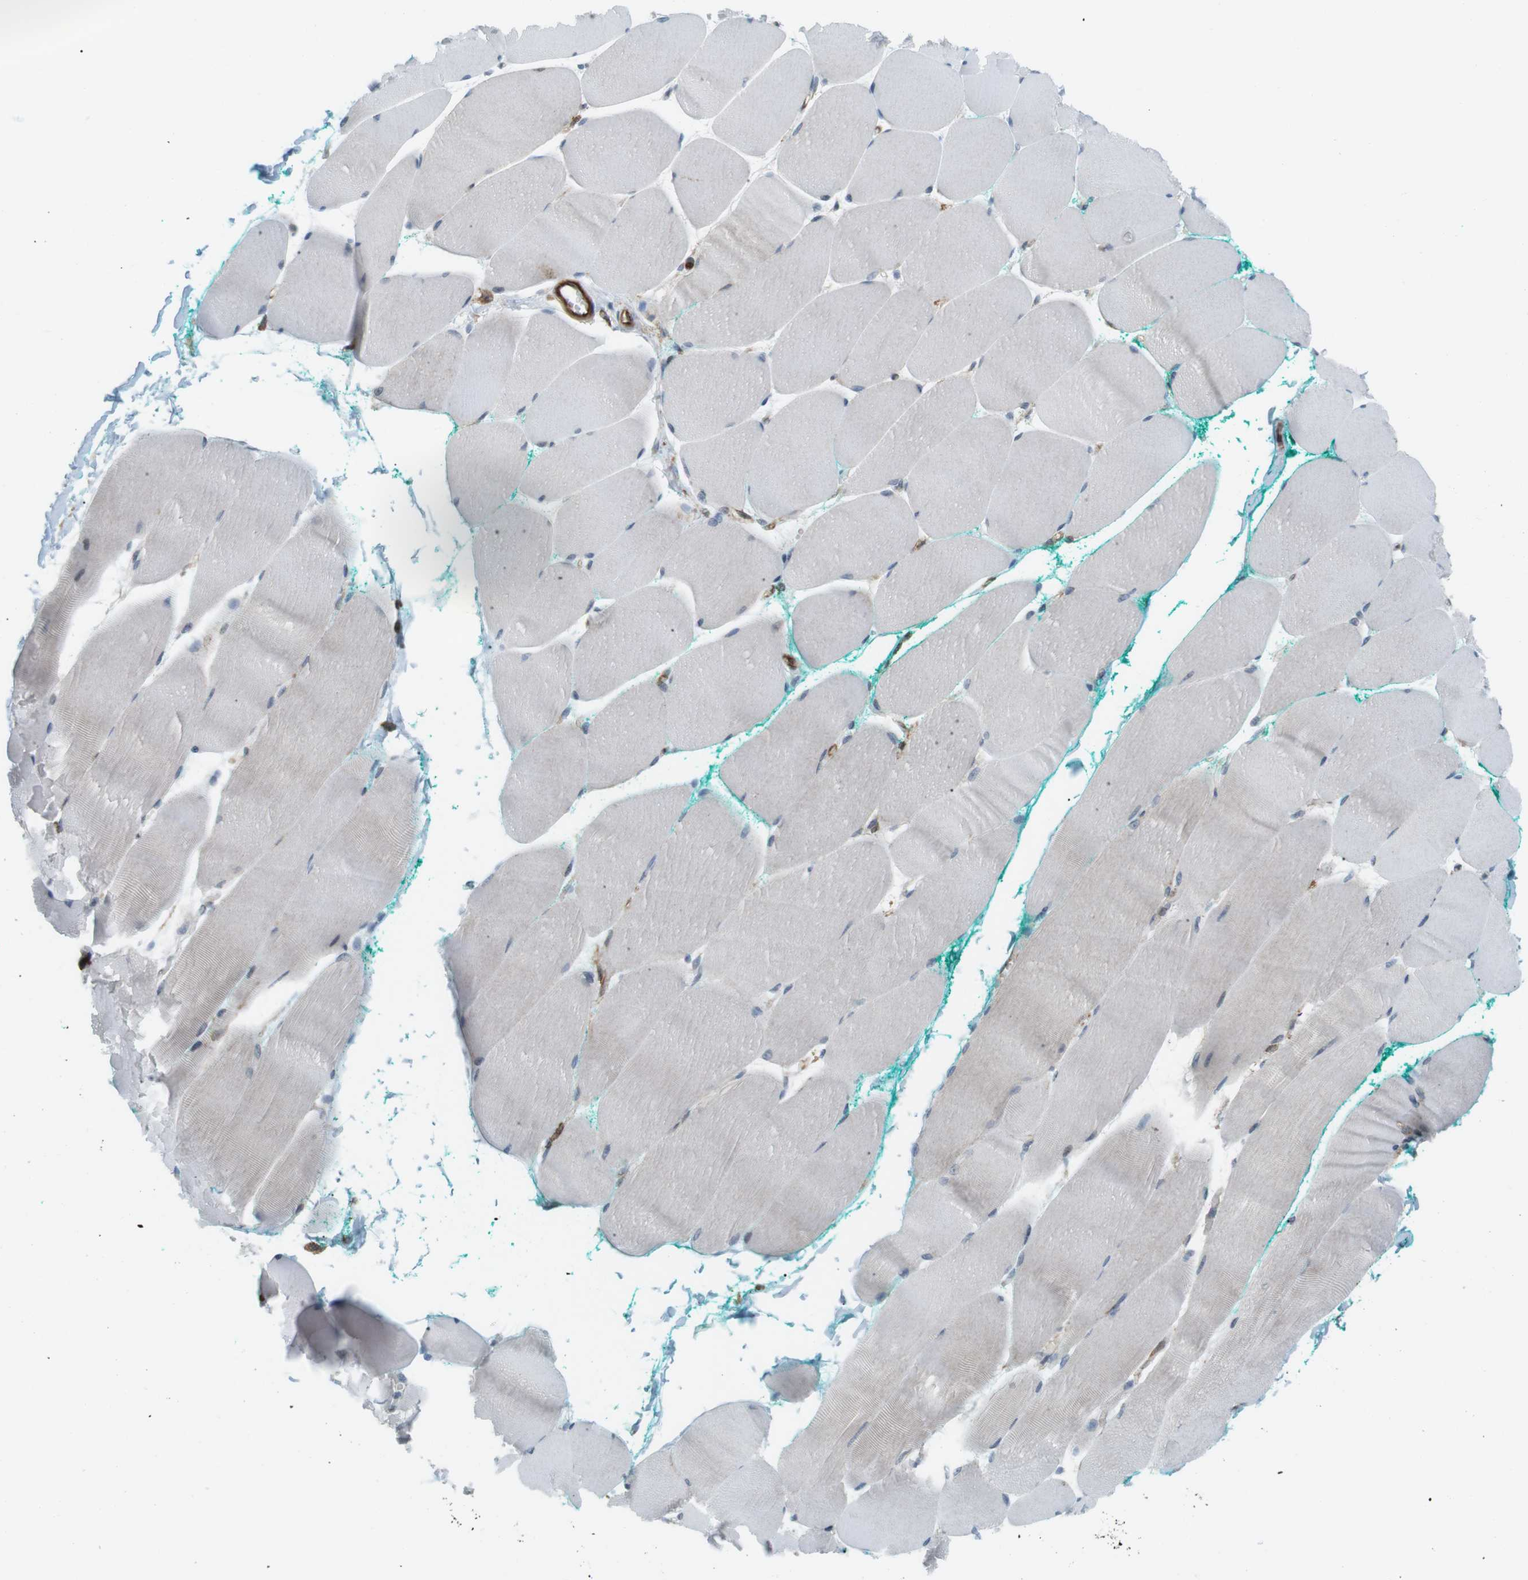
{"staining": {"intensity": "negative", "quantity": "none", "location": "none"}, "tissue": "skeletal muscle", "cell_type": "Myocytes", "image_type": "normal", "snomed": [{"axis": "morphology", "description": "Normal tissue, NOS"}, {"axis": "morphology", "description": "Squamous cell carcinoma, NOS"}, {"axis": "topography", "description": "Skeletal muscle"}], "caption": "This is an immunohistochemistry micrograph of unremarkable skeletal muscle. There is no positivity in myocytes.", "gene": "FLII", "patient": {"sex": "male", "age": 51}}